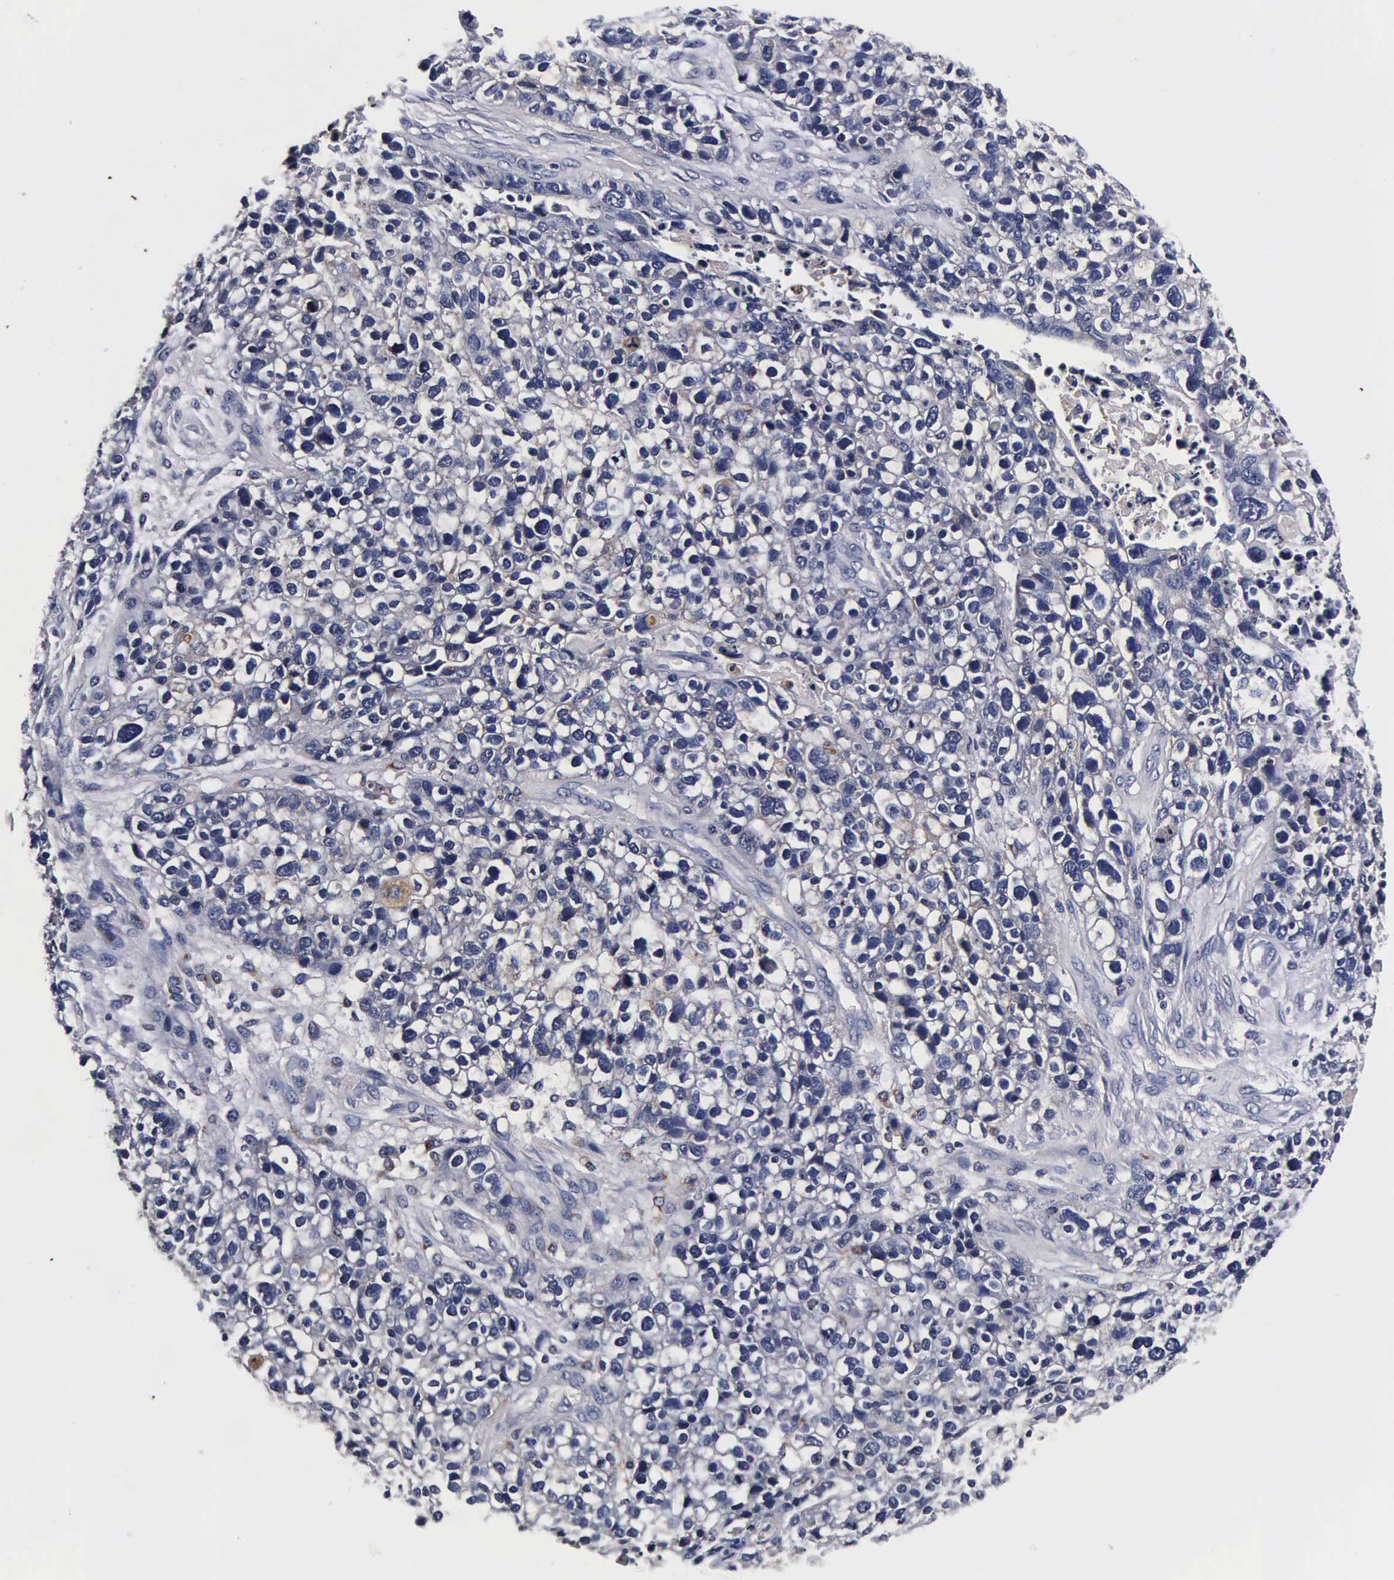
{"staining": {"intensity": "negative", "quantity": "none", "location": "none"}, "tissue": "lung cancer", "cell_type": "Tumor cells", "image_type": "cancer", "snomed": [{"axis": "morphology", "description": "Squamous cell carcinoma, NOS"}, {"axis": "topography", "description": "Lymph node"}, {"axis": "topography", "description": "Lung"}], "caption": "Immunohistochemical staining of squamous cell carcinoma (lung) displays no significant positivity in tumor cells. (Stains: DAB immunohistochemistry with hematoxylin counter stain, Microscopy: brightfield microscopy at high magnification).", "gene": "CST3", "patient": {"sex": "male", "age": 74}}